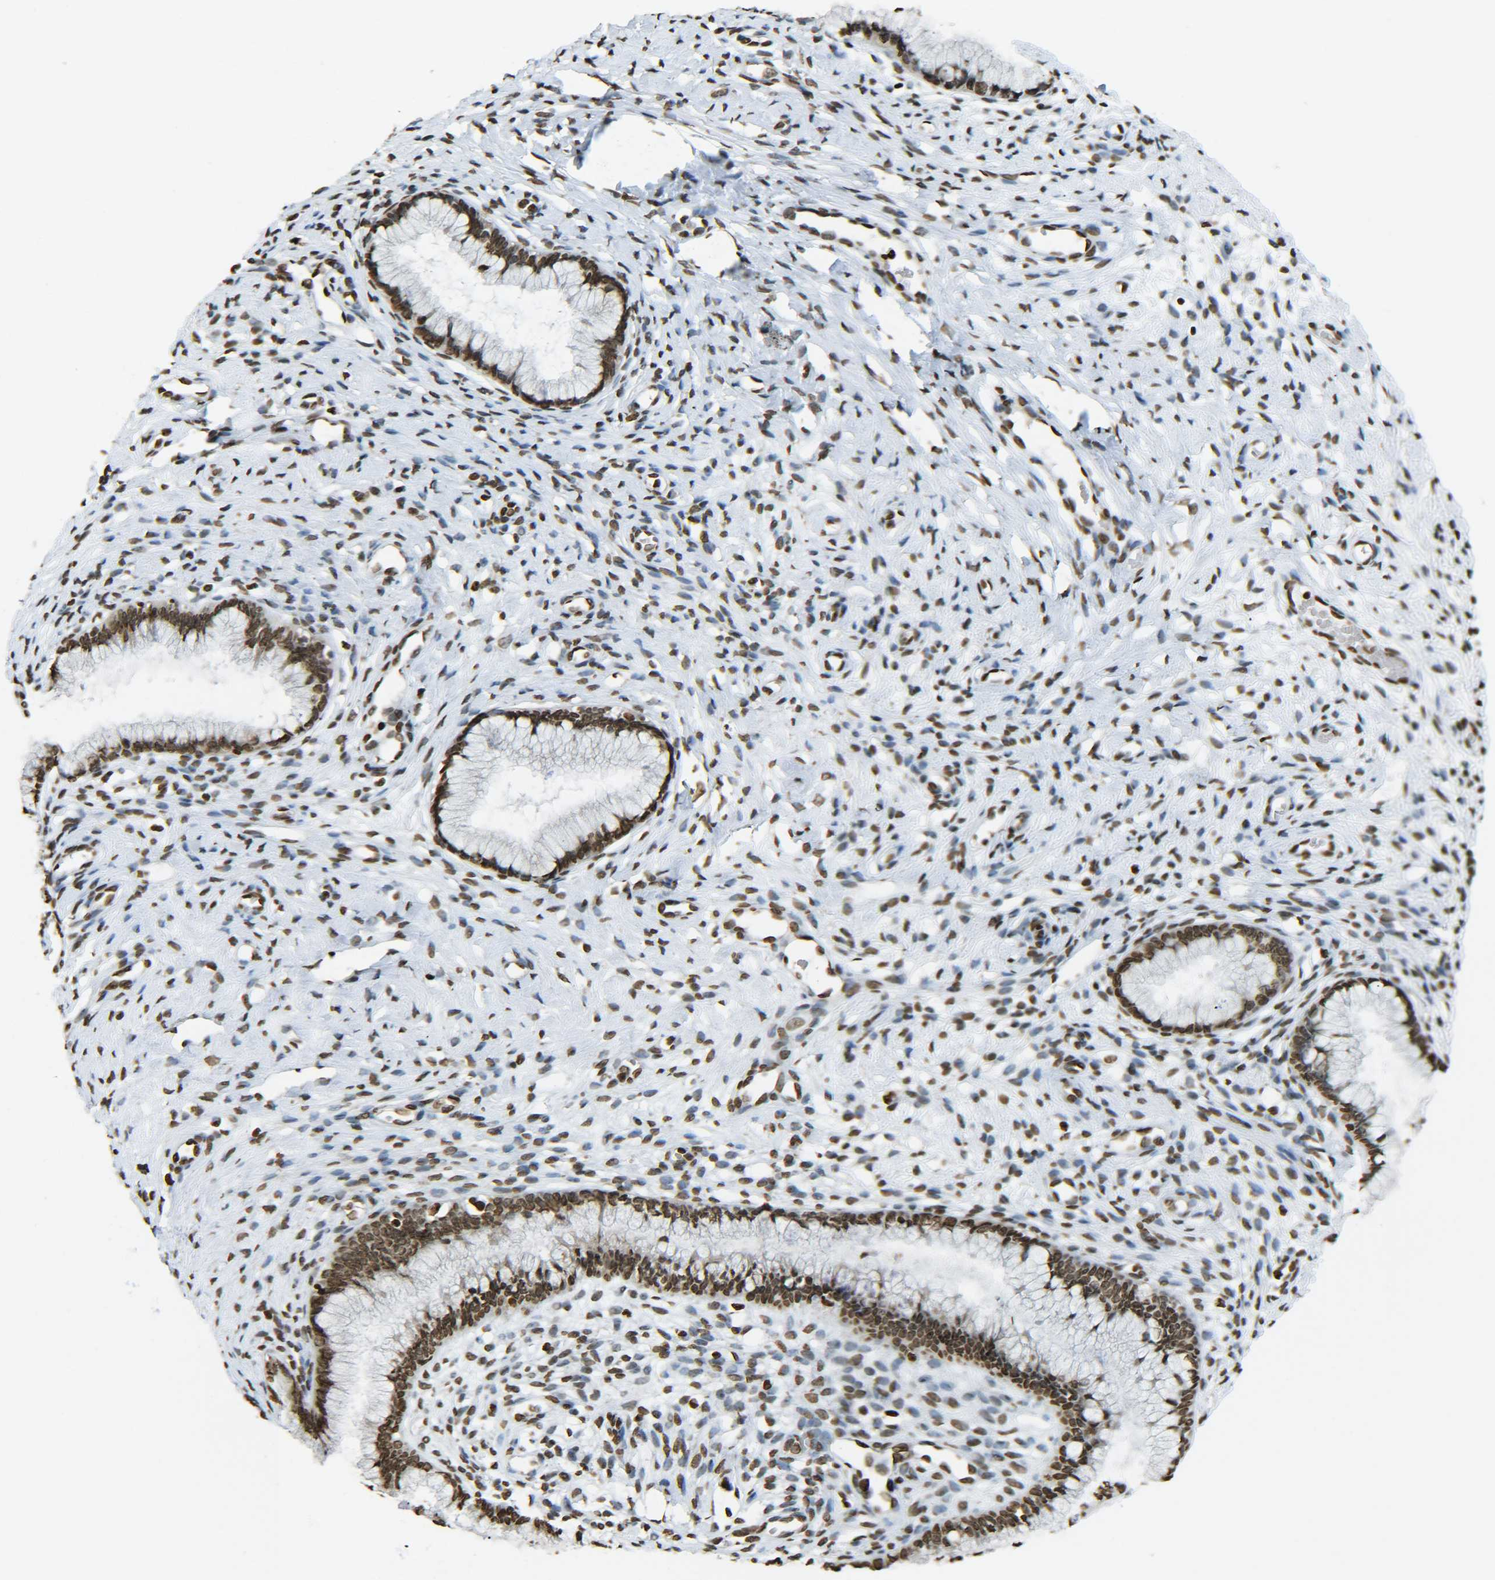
{"staining": {"intensity": "strong", "quantity": ">75%", "location": "nuclear"}, "tissue": "cervix", "cell_type": "Glandular cells", "image_type": "normal", "snomed": [{"axis": "morphology", "description": "Normal tissue, NOS"}, {"axis": "topography", "description": "Cervix"}], "caption": "Brown immunohistochemical staining in unremarkable human cervix reveals strong nuclear staining in approximately >75% of glandular cells. (Stains: DAB in brown, nuclei in blue, Microscopy: brightfield microscopy at high magnification).", "gene": "H4C16", "patient": {"sex": "female", "age": 65}}